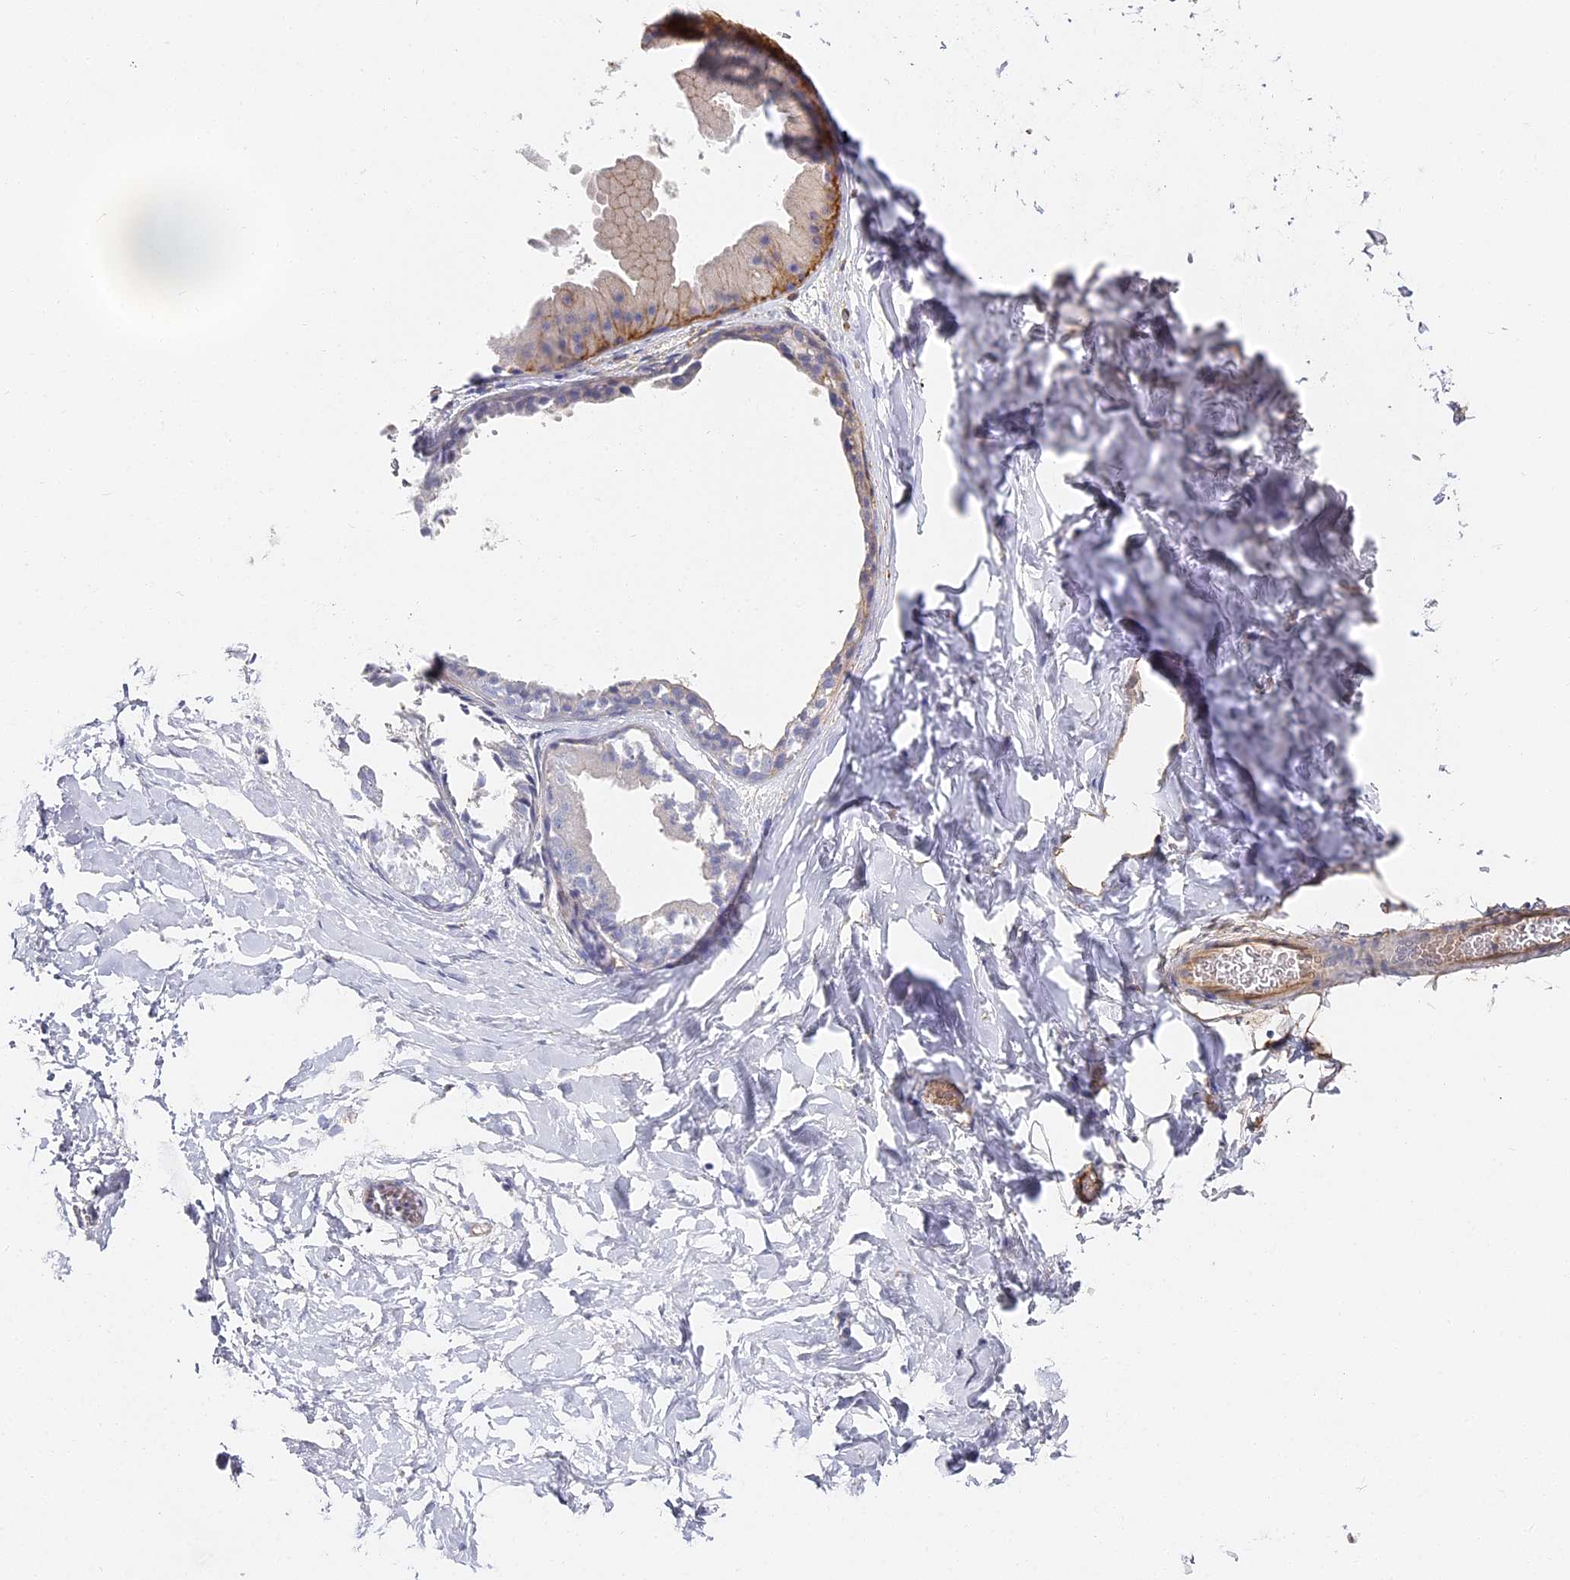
{"staining": {"intensity": "negative", "quantity": "none", "location": "none"}, "tissue": "adipose tissue", "cell_type": "Adipocytes", "image_type": "normal", "snomed": [{"axis": "morphology", "description": "Normal tissue, NOS"}, {"axis": "morphology", "description": "Fibrosis, NOS"}, {"axis": "topography", "description": "Breast"}, {"axis": "topography", "description": "Adipose tissue"}], "caption": "Micrograph shows no protein expression in adipocytes of normal adipose tissue.", "gene": "CCDC30", "patient": {"sex": "female", "age": 39}}